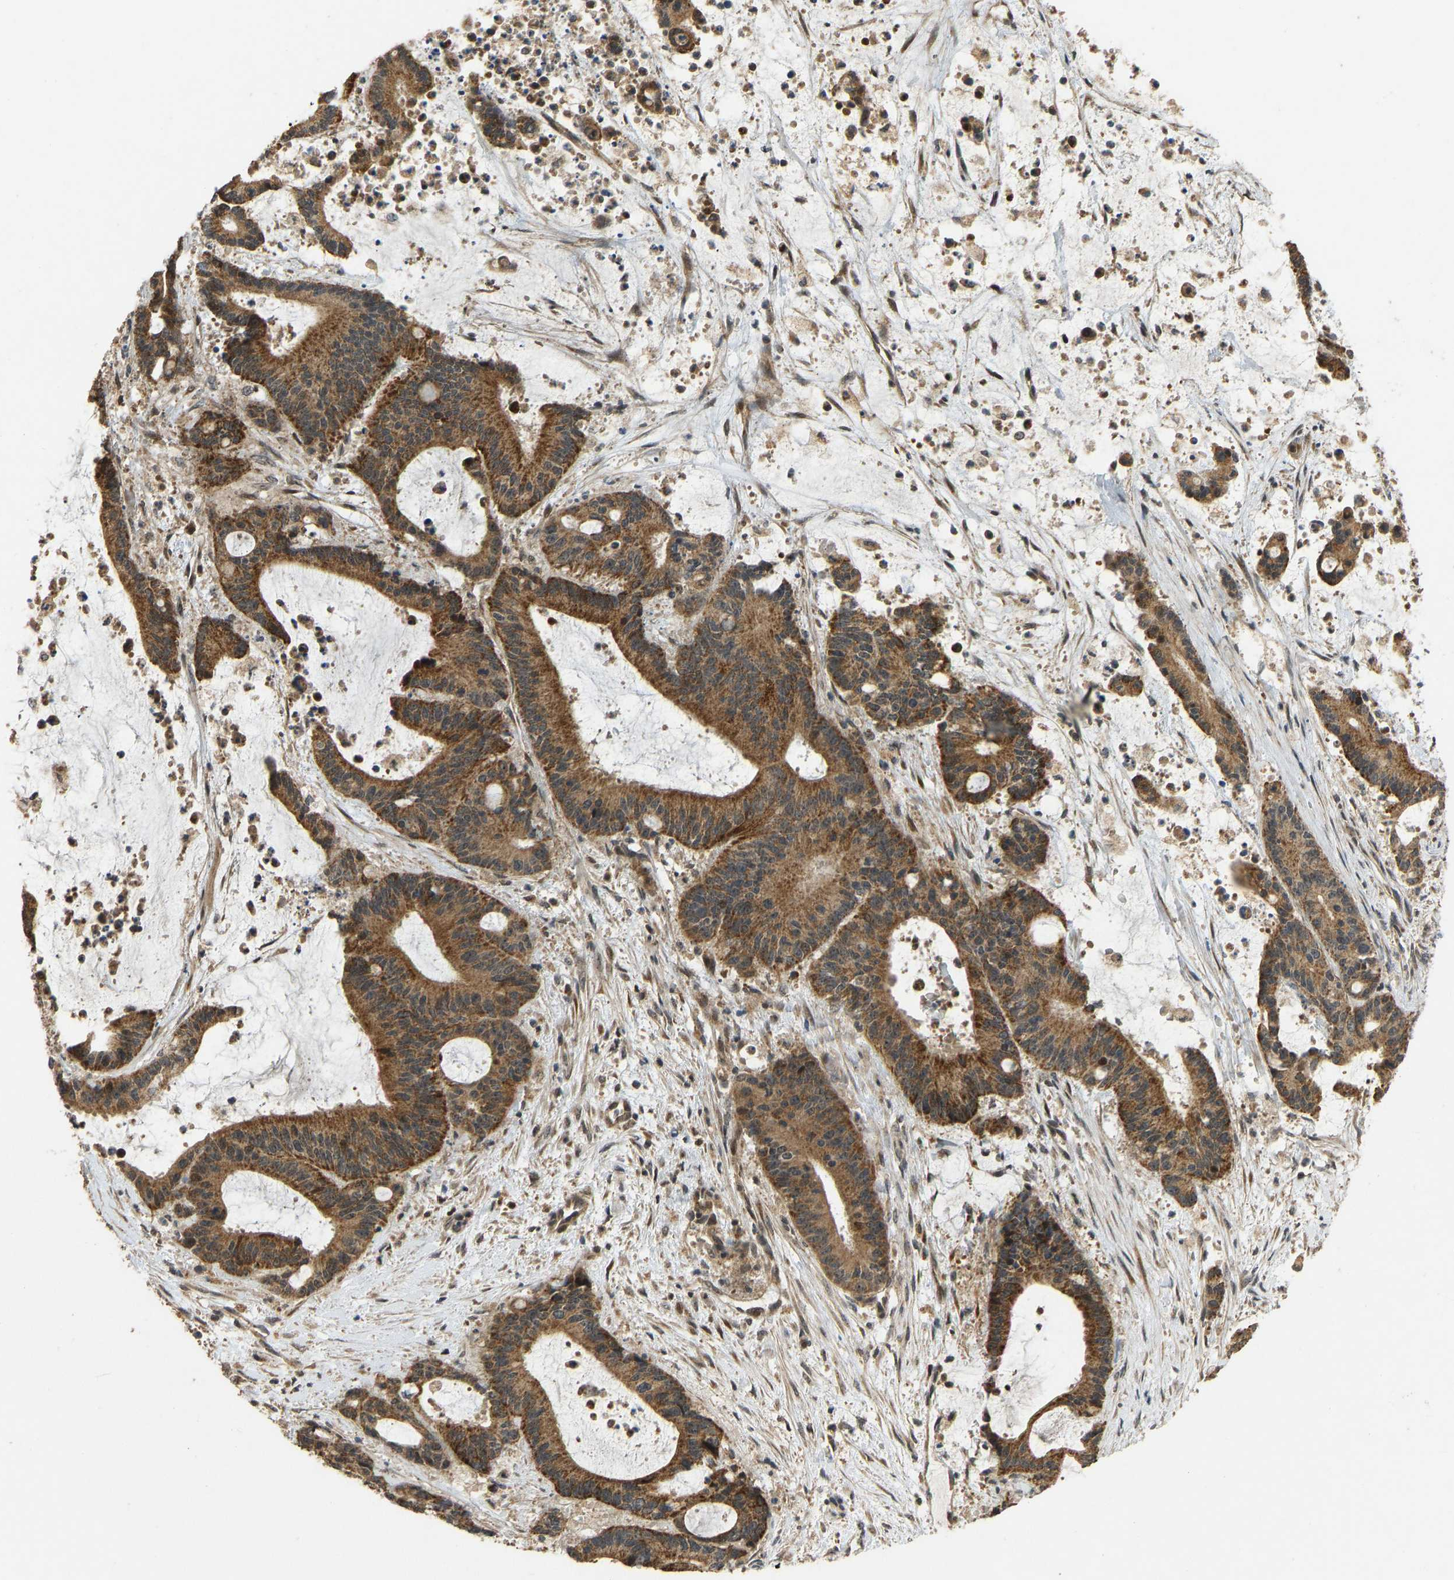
{"staining": {"intensity": "strong", "quantity": ">75%", "location": "cytoplasmic/membranous"}, "tissue": "liver cancer", "cell_type": "Tumor cells", "image_type": "cancer", "snomed": [{"axis": "morphology", "description": "Normal tissue, NOS"}, {"axis": "morphology", "description": "Cholangiocarcinoma"}, {"axis": "topography", "description": "Liver"}, {"axis": "topography", "description": "Peripheral nerve tissue"}], "caption": "Tumor cells display strong cytoplasmic/membranous expression in about >75% of cells in liver cancer (cholangiocarcinoma). The staining is performed using DAB brown chromogen to label protein expression. The nuclei are counter-stained blue using hematoxylin.", "gene": "ACADS", "patient": {"sex": "female", "age": 73}}